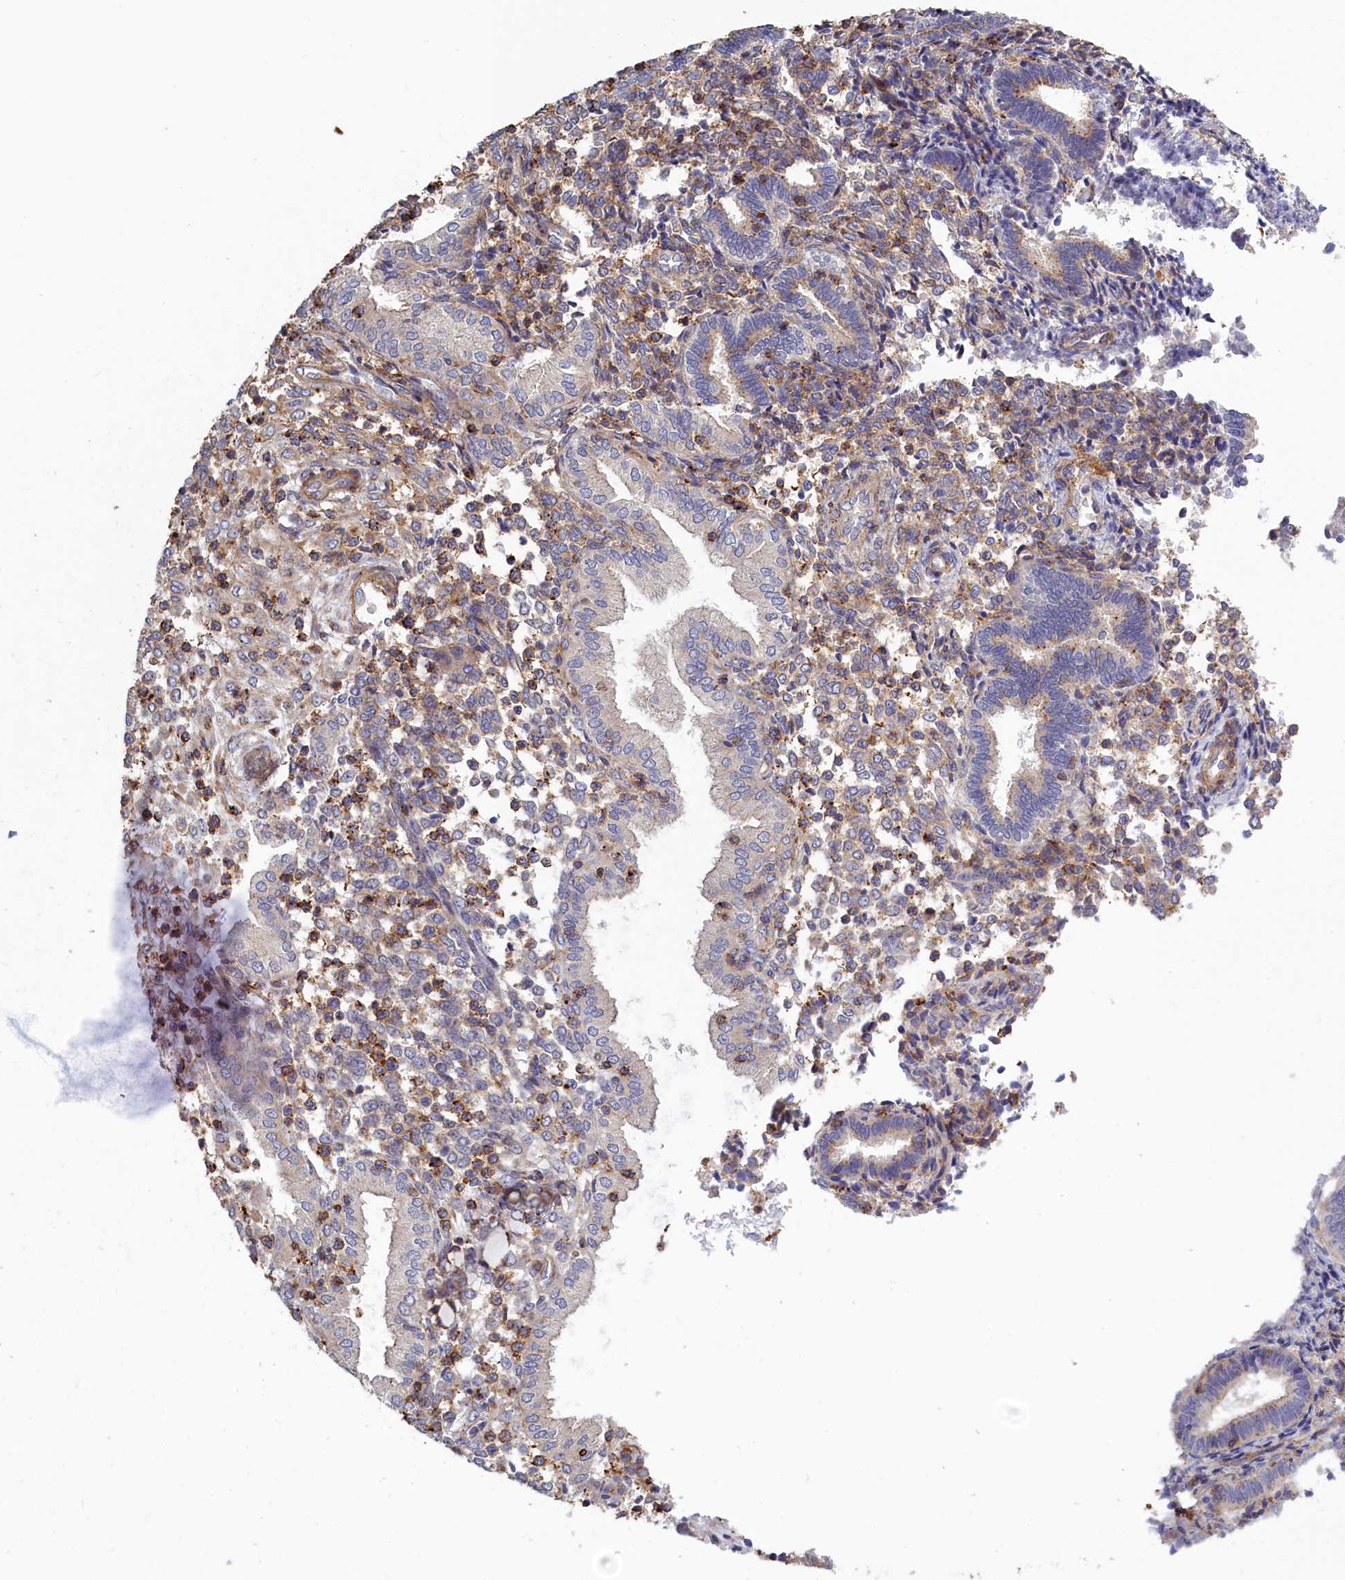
{"staining": {"intensity": "weak", "quantity": "<25%", "location": "cytoplasmic/membranous"}, "tissue": "endometrium", "cell_type": "Cells in endometrial stroma", "image_type": "normal", "snomed": [{"axis": "morphology", "description": "Normal tissue, NOS"}, {"axis": "topography", "description": "Endometrium"}], "caption": "High power microscopy photomicrograph of an IHC histopathology image of benign endometrium, revealing no significant positivity in cells in endometrial stroma.", "gene": "ANKRD27", "patient": {"sex": "female", "age": 53}}